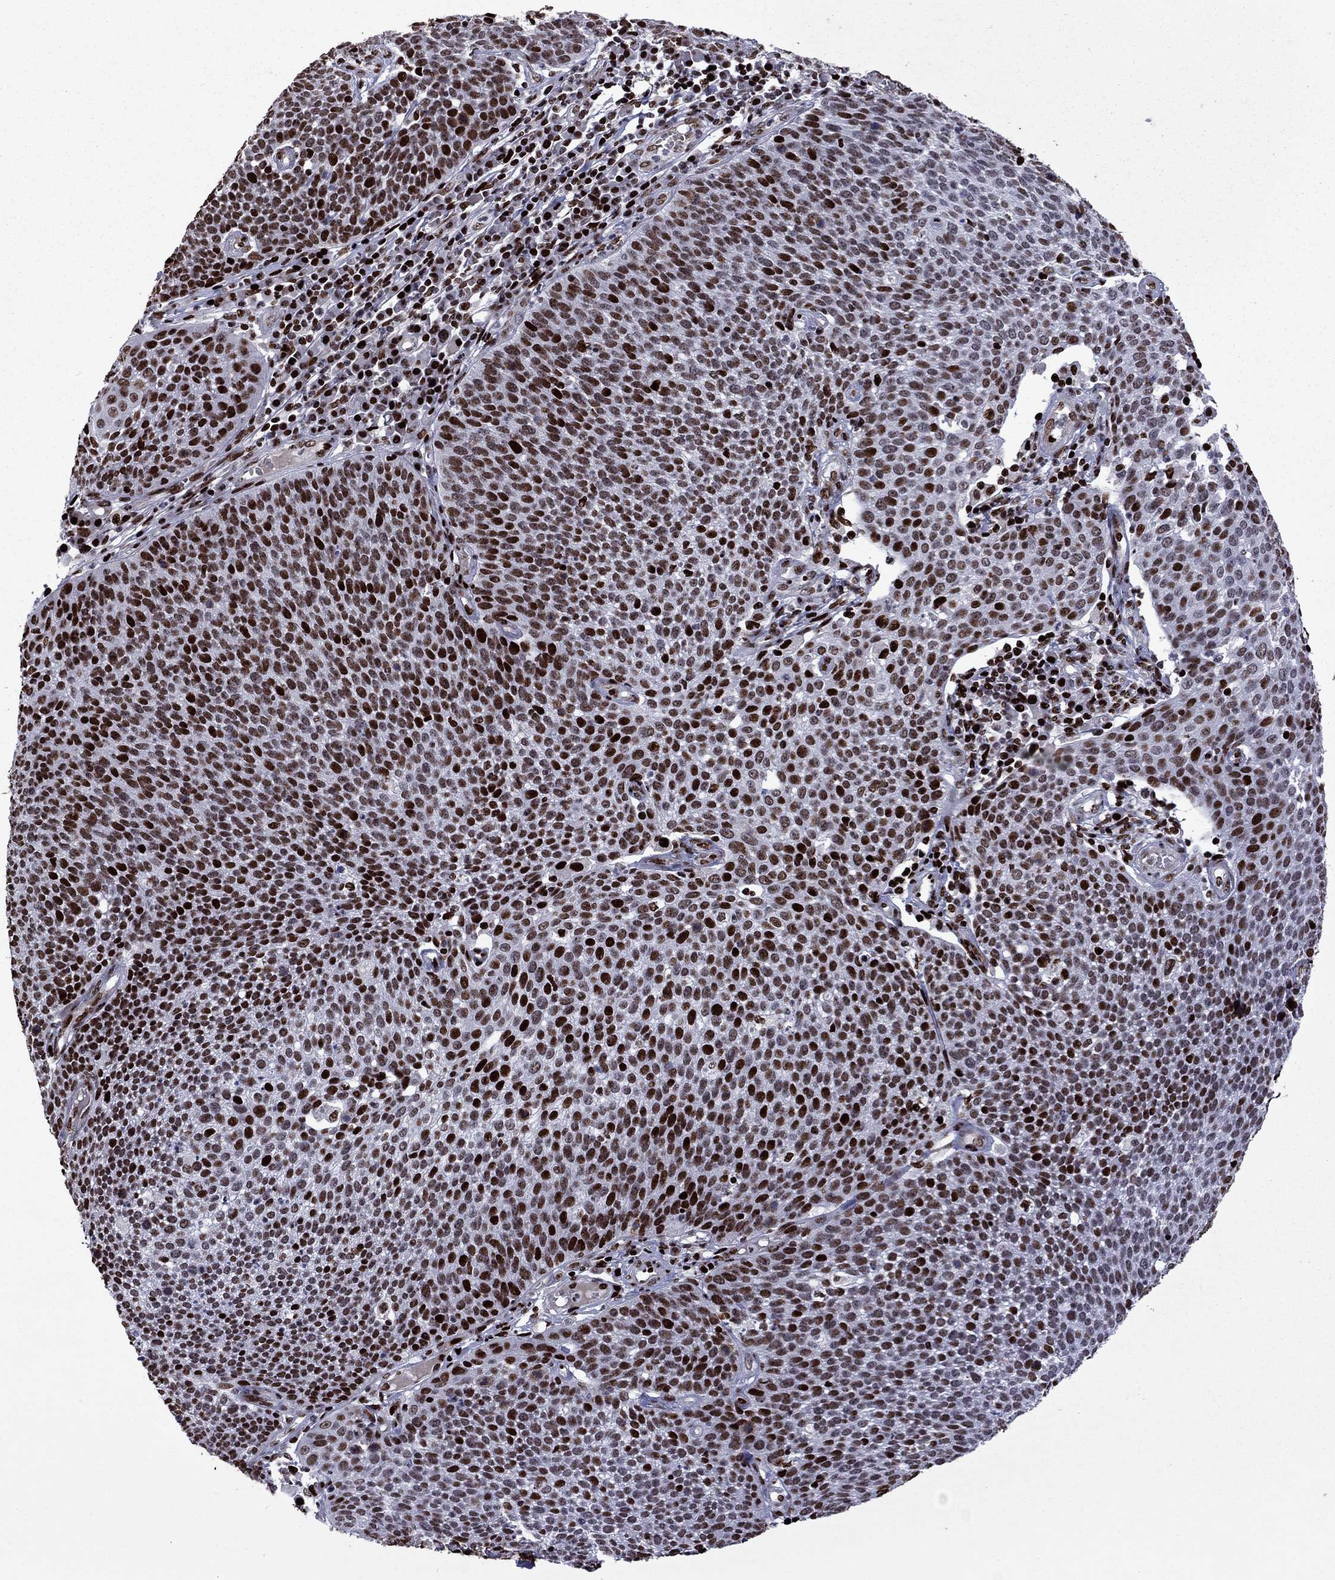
{"staining": {"intensity": "strong", "quantity": ">75%", "location": "nuclear"}, "tissue": "cervical cancer", "cell_type": "Tumor cells", "image_type": "cancer", "snomed": [{"axis": "morphology", "description": "Squamous cell carcinoma, NOS"}, {"axis": "topography", "description": "Cervix"}], "caption": "Immunohistochemical staining of squamous cell carcinoma (cervical) reveals high levels of strong nuclear protein expression in approximately >75% of tumor cells. (Stains: DAB in brown, nuclei in blue, Microscopy: brightfield microscopy at high magnification).", "gene": "LIMK1", "patient": {"sex": "female", "age": 34}}